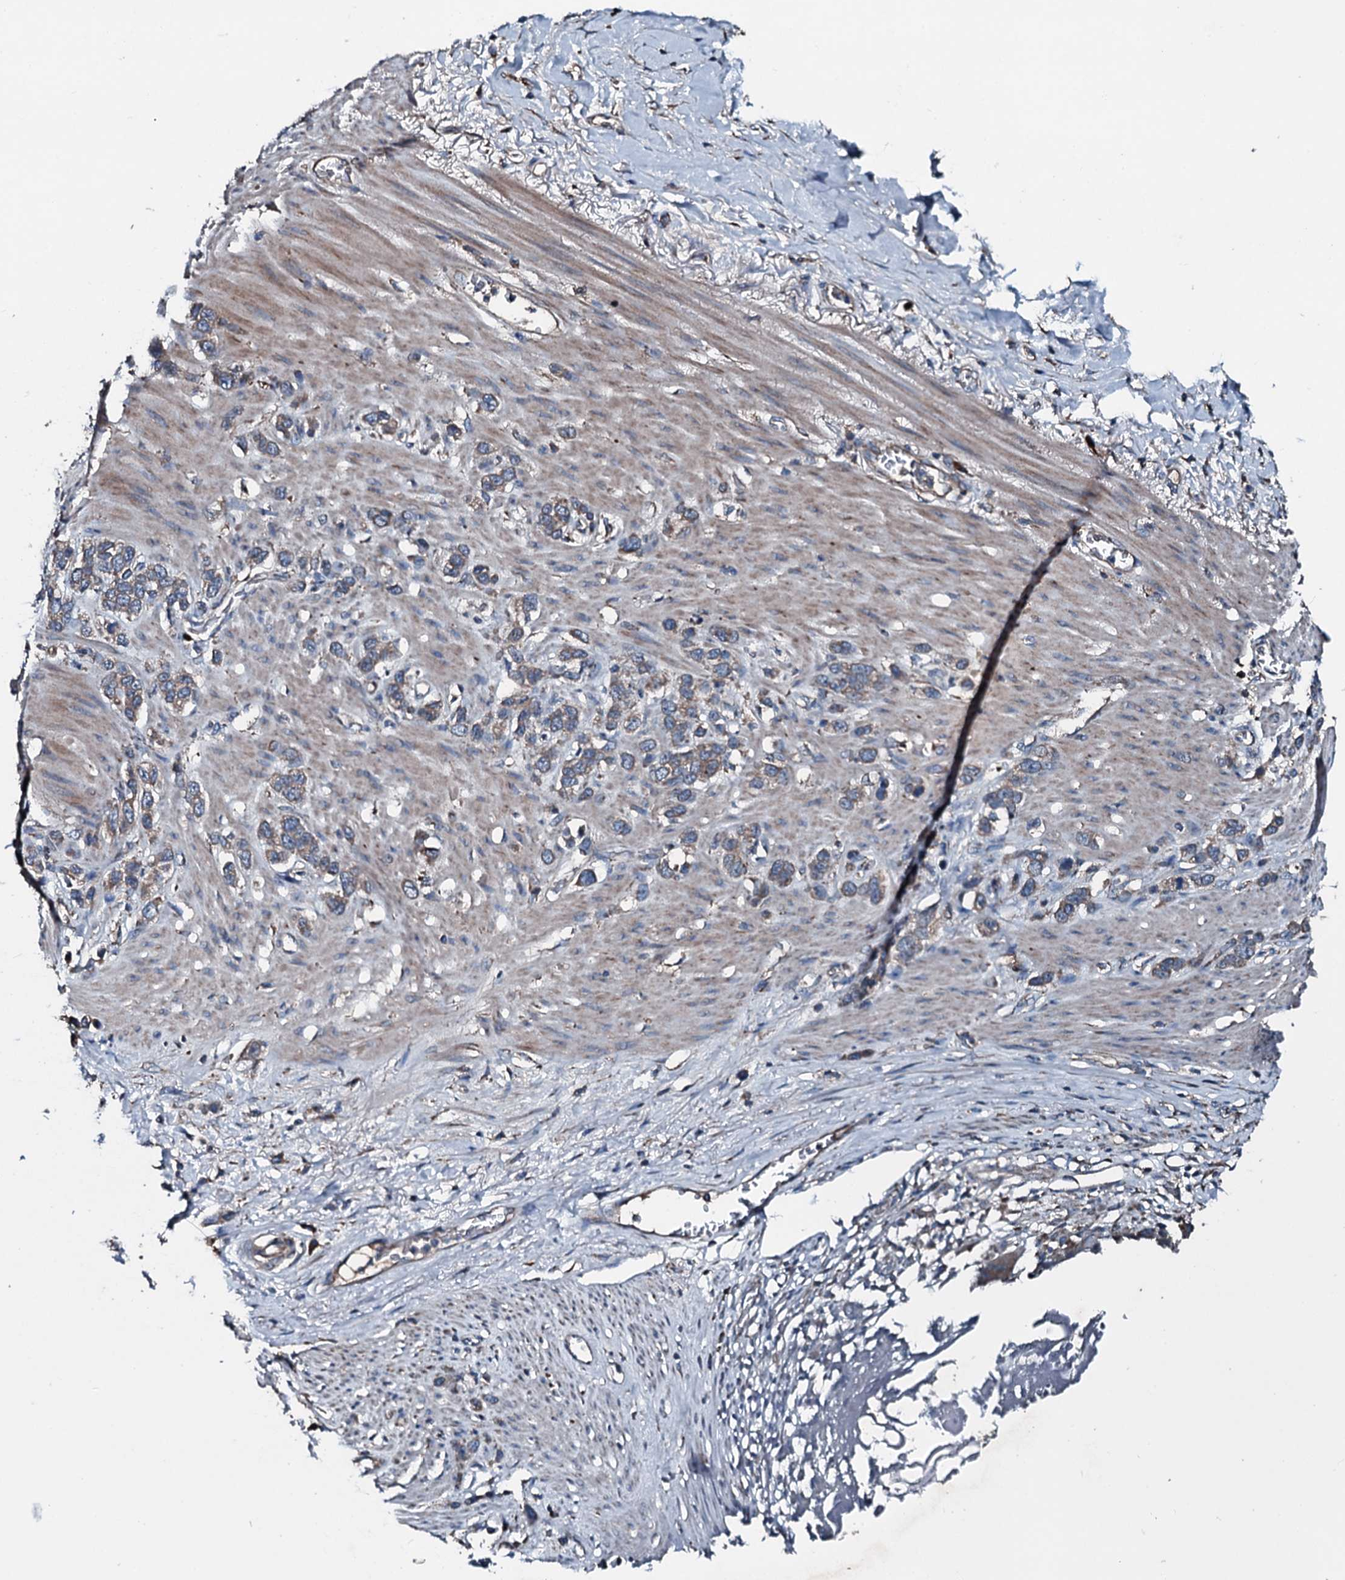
{"staining": {"intensity": "weak", "quantity": "25%-75%", "location": "cytoplasmic/membranous"}, "tissue": "stomach cancer", "cell_type": "Tumor cells", "image_type": "cancer", "snomed": [{"axis": "morphology", "description": "Adenocarcinoma, NOS"}, {"axis": "morphology", "description": "Adenocarcinoma, High grade"}, {"axis": "topography", "description": "Stomach, upper"}, {"axis": "topography", "description": "Stomach, lower"}], "caption": "Immunohistochemistry of human stomach high-grade adenocarcinoma displays low levels of weak cytoplasmic/membranous positivity in about 25%-75% of tumor cells.", "gene": "ACSS3", "patient": {"sex": "female", "age": 65}}